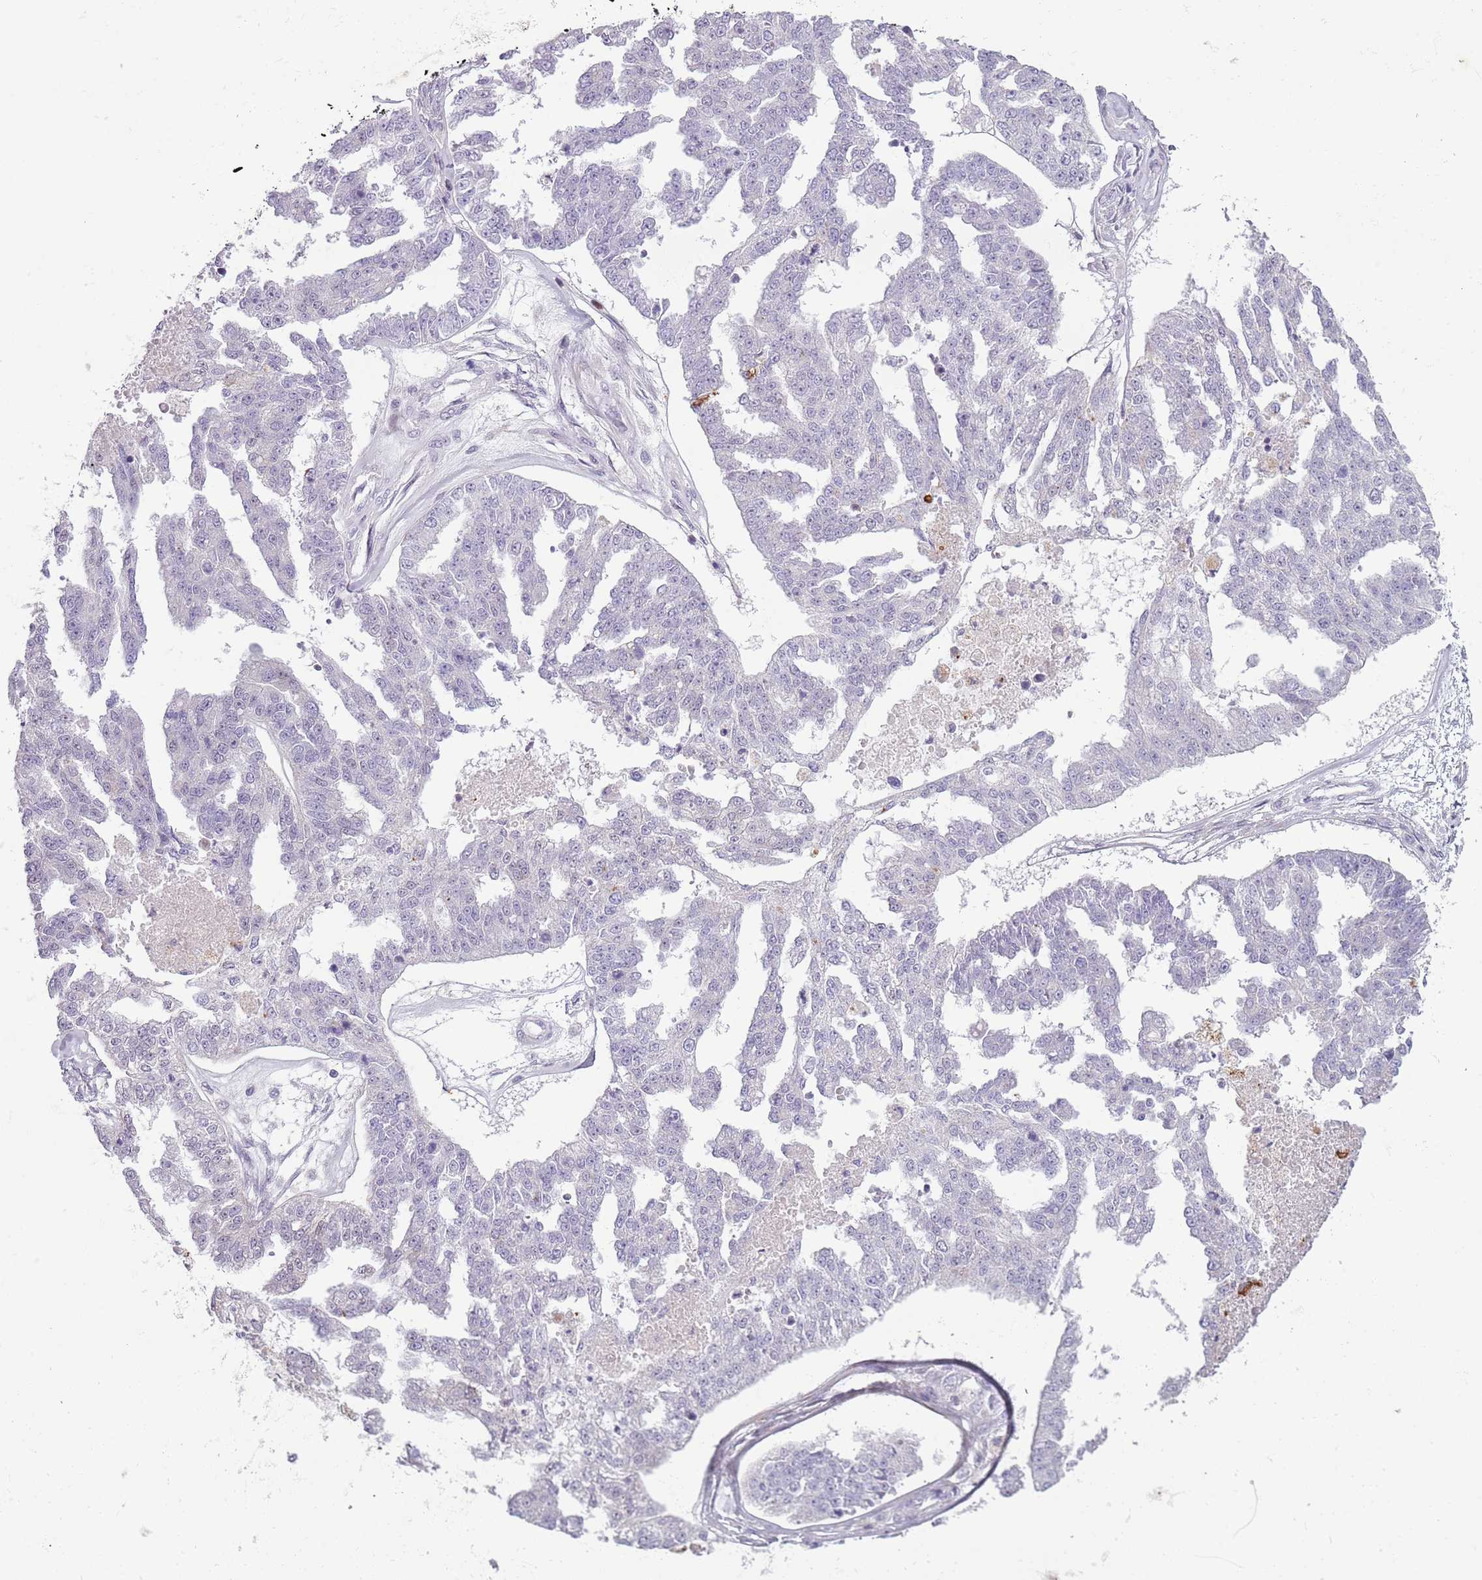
{"staining": {"intensity": "negative", "quantity": "none", "location": "none"}, "tissue": "ovarian cancer", "cell_type": "Tumor cells", "image_type": "cancer", "snomed": [{"axis": "morphology", "description": "Cystadenocarcinoma, serous, NOS"}, {"axis": "topography", "description": "Ovary"}], "caption": "The micrograph reveals no significant positivity in tumor cells of ovarian cancer.", "gene": "ZNF583", "patient": {"sex": "female", "age": 58}}